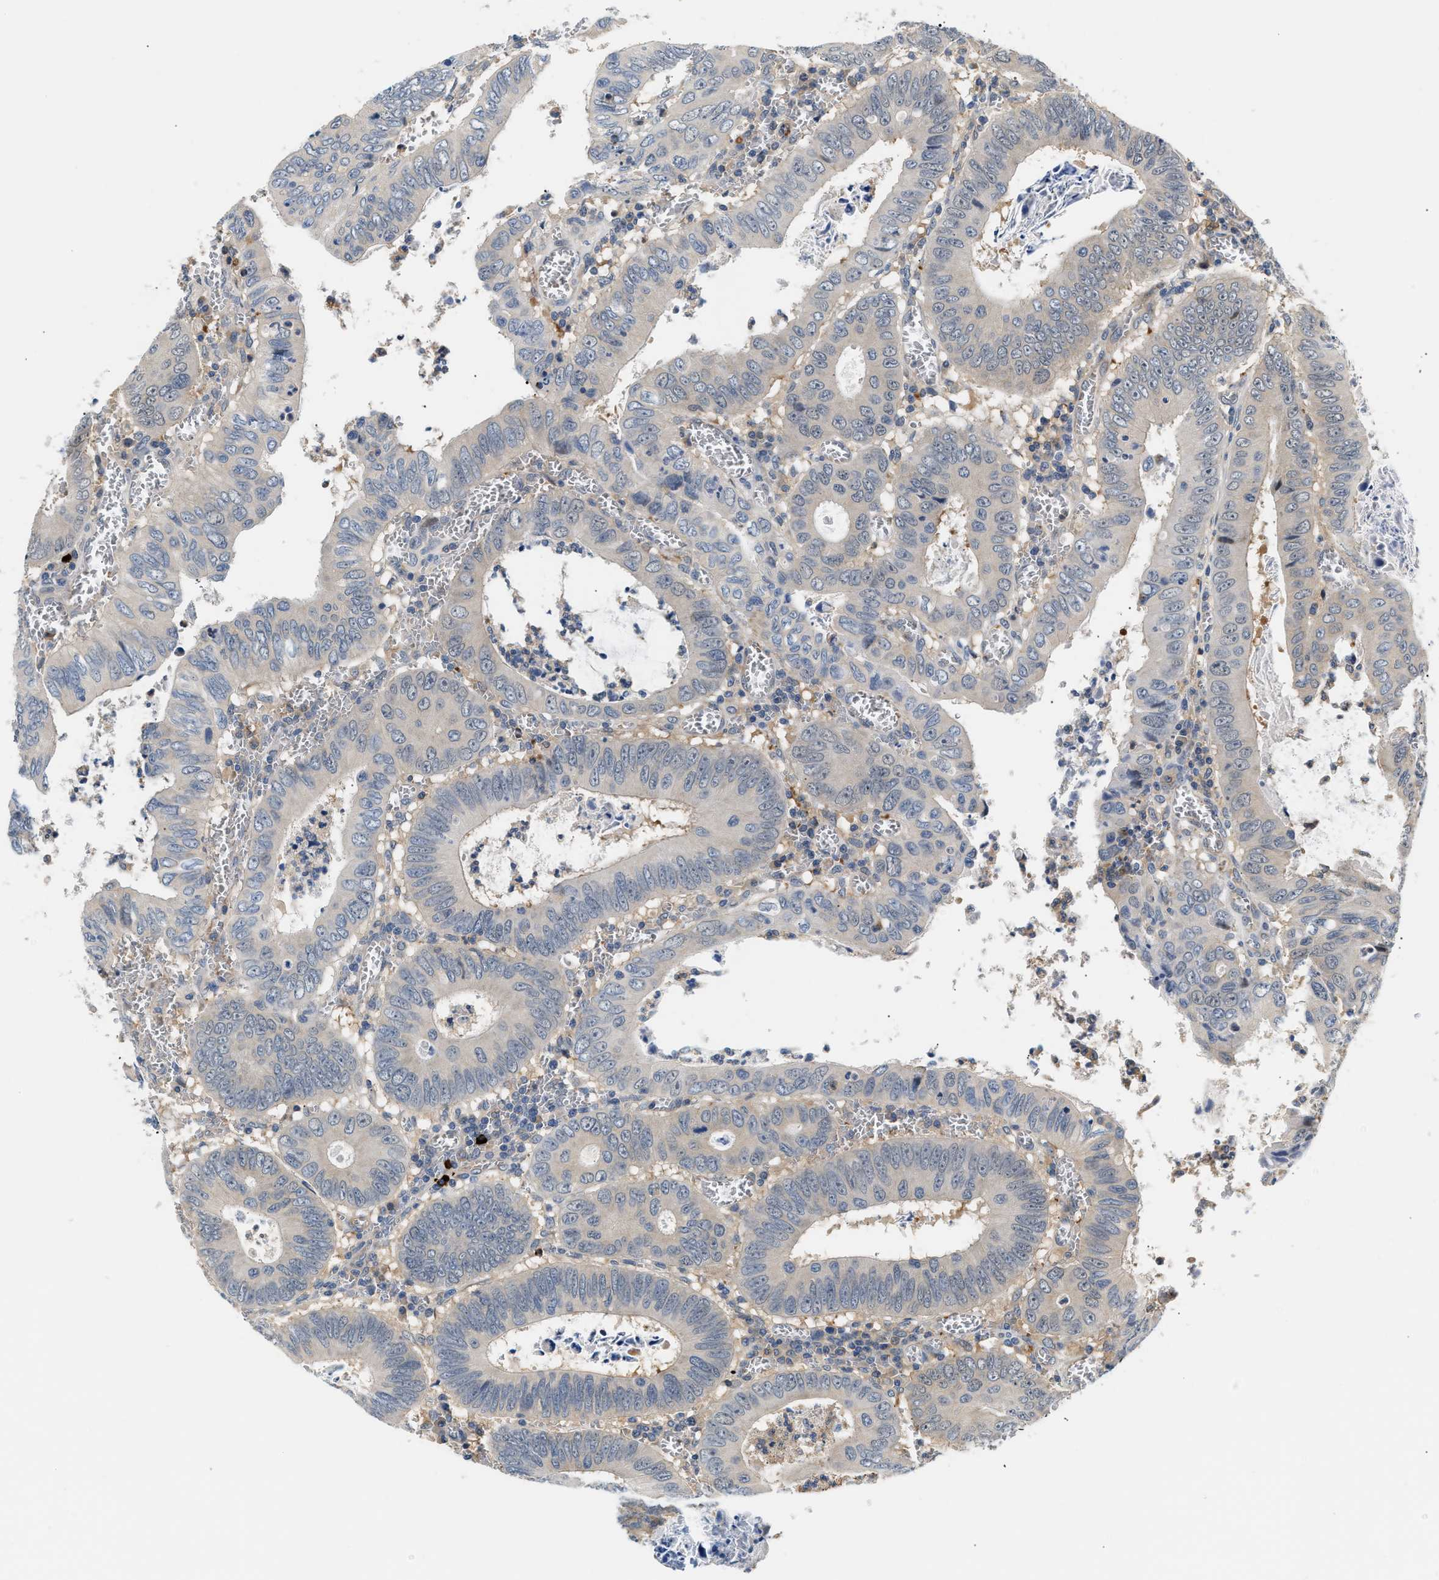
{"staining": {"intensity": "negative", "quantity": "none", "location": "none"}, "tissue": "colorectal cancer", "cell_type": "Tumor cells", "image_type": "cancer", "snomed": [{"axis": "morphology", "description": "Inflammation, NOS"}, {"axis": "morphology", "description": "Adenocarcinoma, NOS"}, {"axis": "topography", "description": "Colon"}], "caption": "This is an IHC image of human colorectal cancer. There is no positivity in tumor cells.", "gene": "TUT7", "patient": {"sex": "male", "age": 72}}